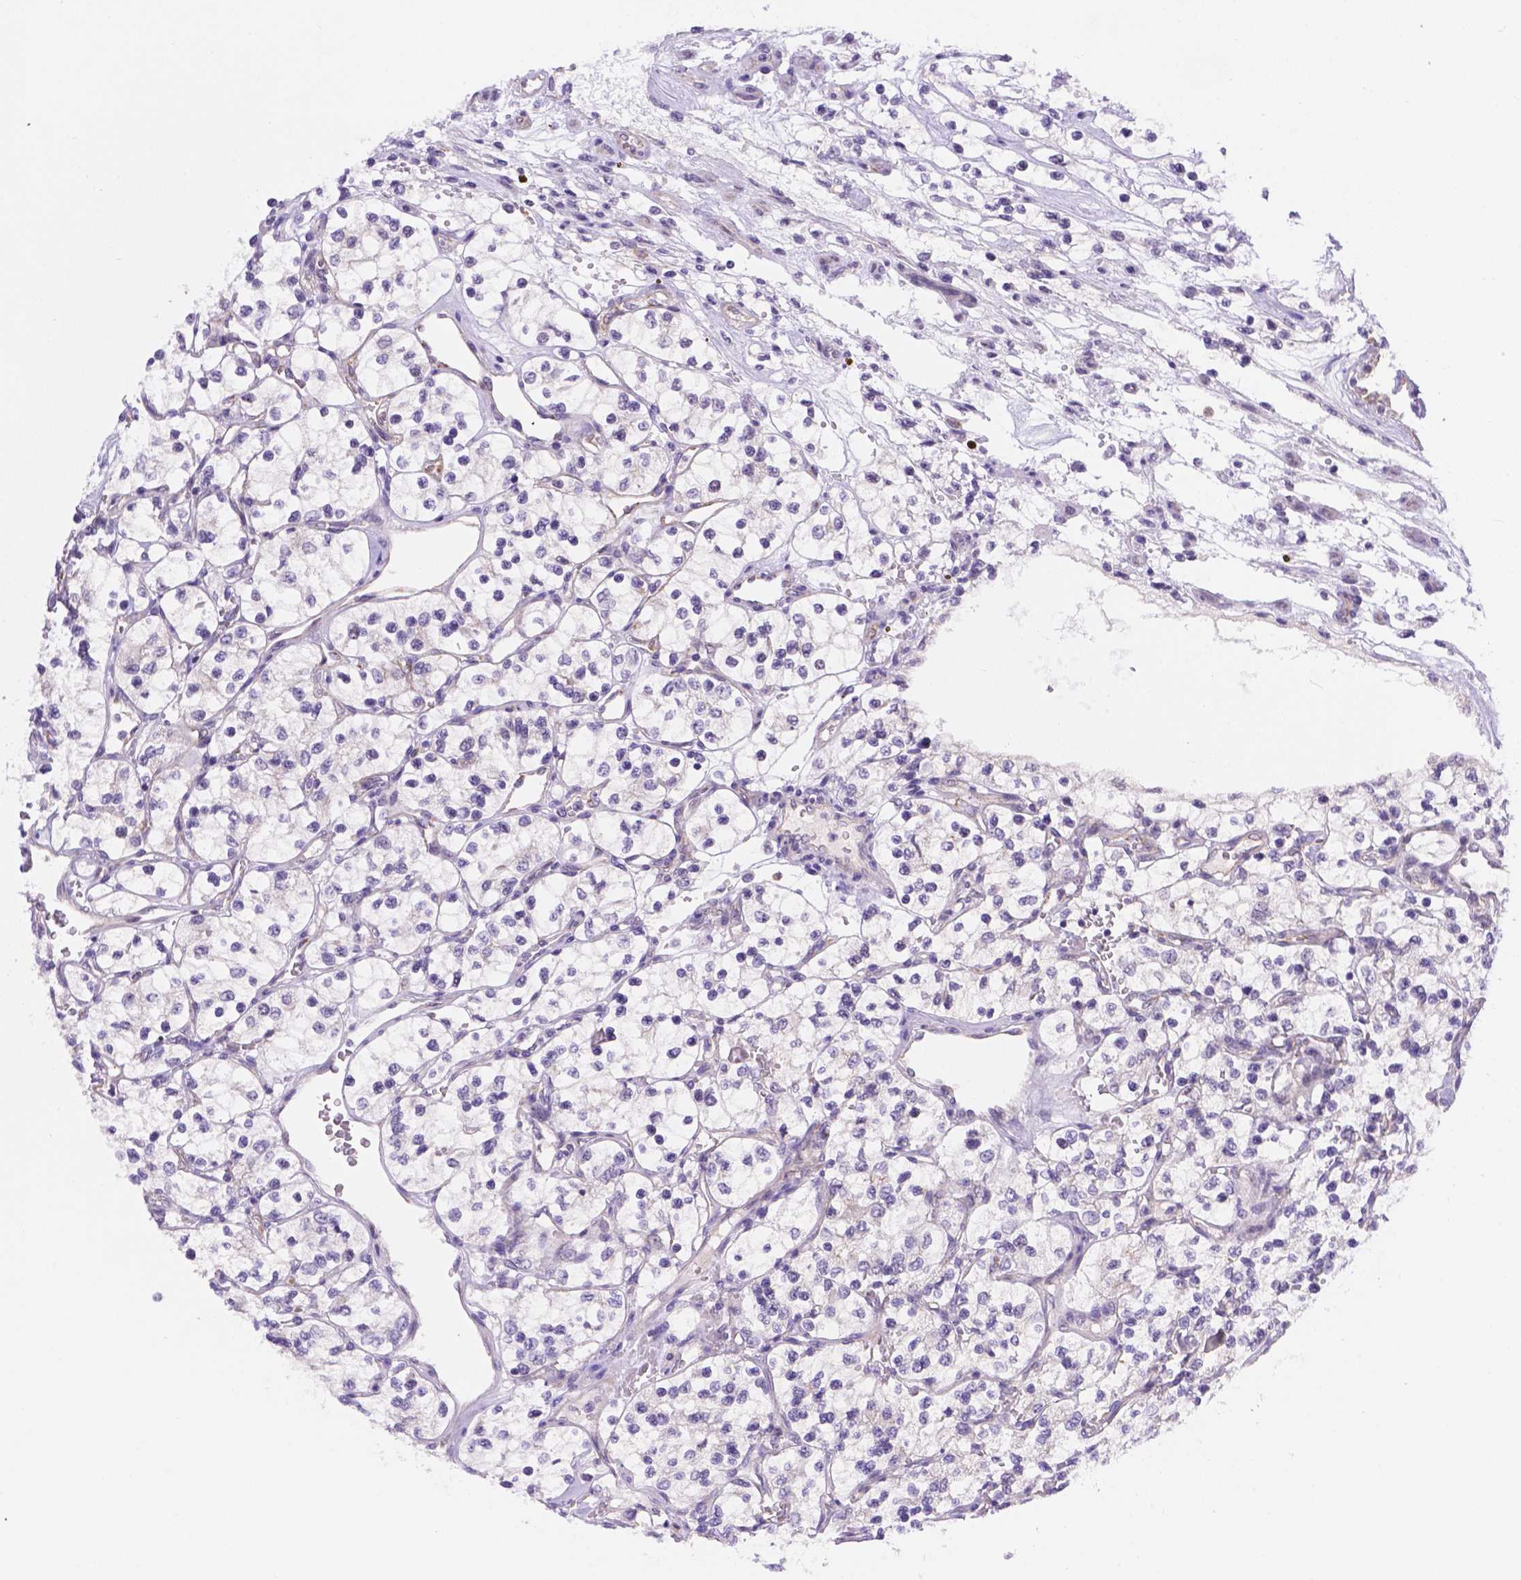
{"staining": {"intensity": "negative", "quantity": "none", "location": "none"}, "tissue": "renal cancer", "cell_type": "Tumor cells", "image_type": "cancer", "snomed": [{"axis": "morphology", "description": "Adenocarcinoma, NOS"}, {"axis": "topography", "description": "Kidney"}], "caption": "An immunohistochemistry histopathology image of renal adenocarcinoma is shown. There is no staining in tumor cells of renal adenocarcinoma.", "gene": "NXPE2", "patient": {"sex": "female", "age": 69}}